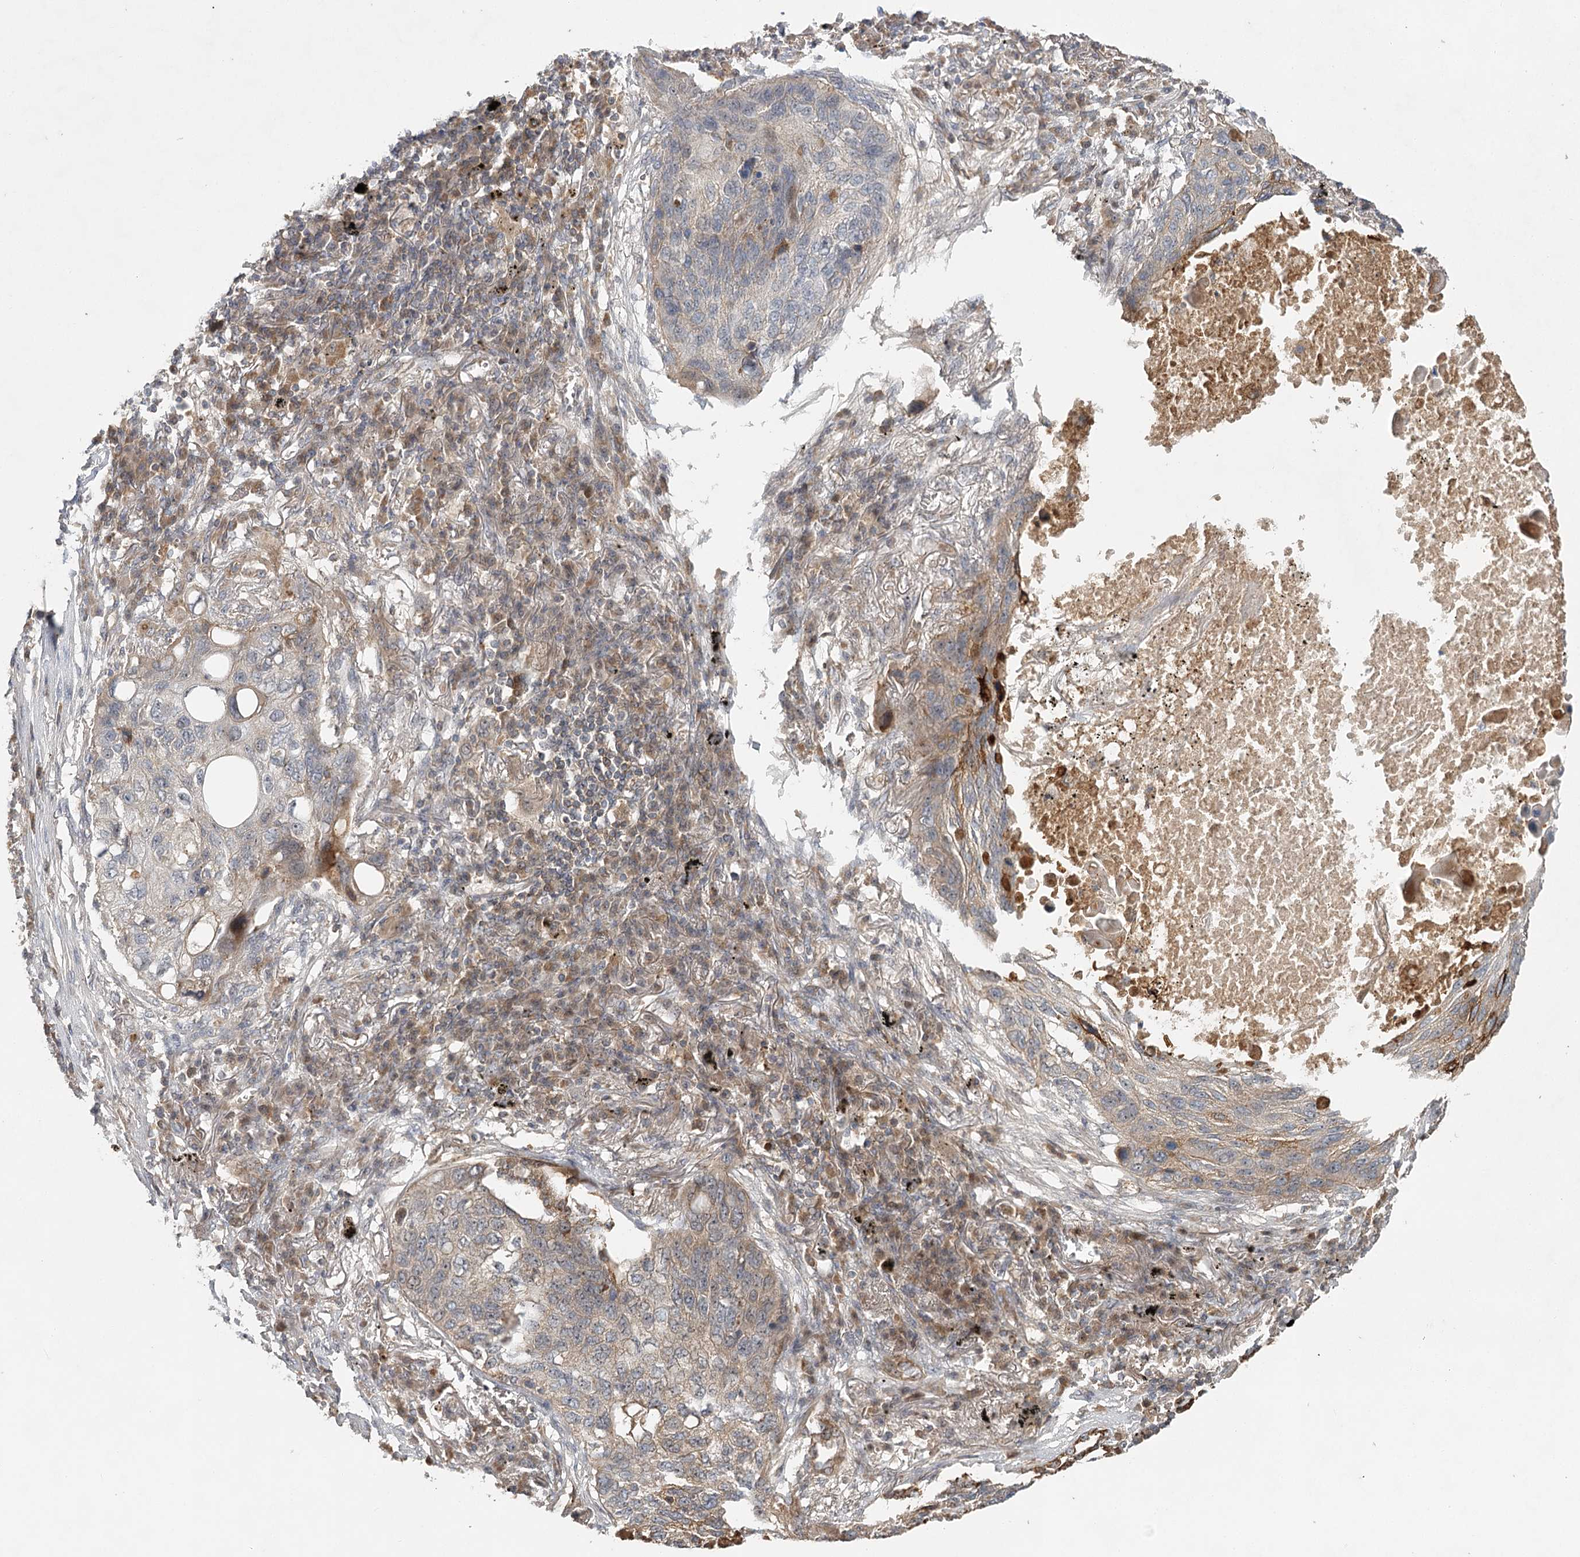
{"staining": {"intensity": "negative", "quantity": "none", "location": "none"}, "tissue": "lung cancer", "cell_type": "Tumor cells", "image_type": "cancer", "snomed": [{"axis": "morphology", "description": "Squamous cell carcinoma, NOS"}, {"axis": "topography", "description": "Lung"}], "caption": "Tumor cells show no significant protein staining in lung squamous cell carcinoma.", "gene": "RAPGEF6", "patient": {"sex": "female", "age": 63}}